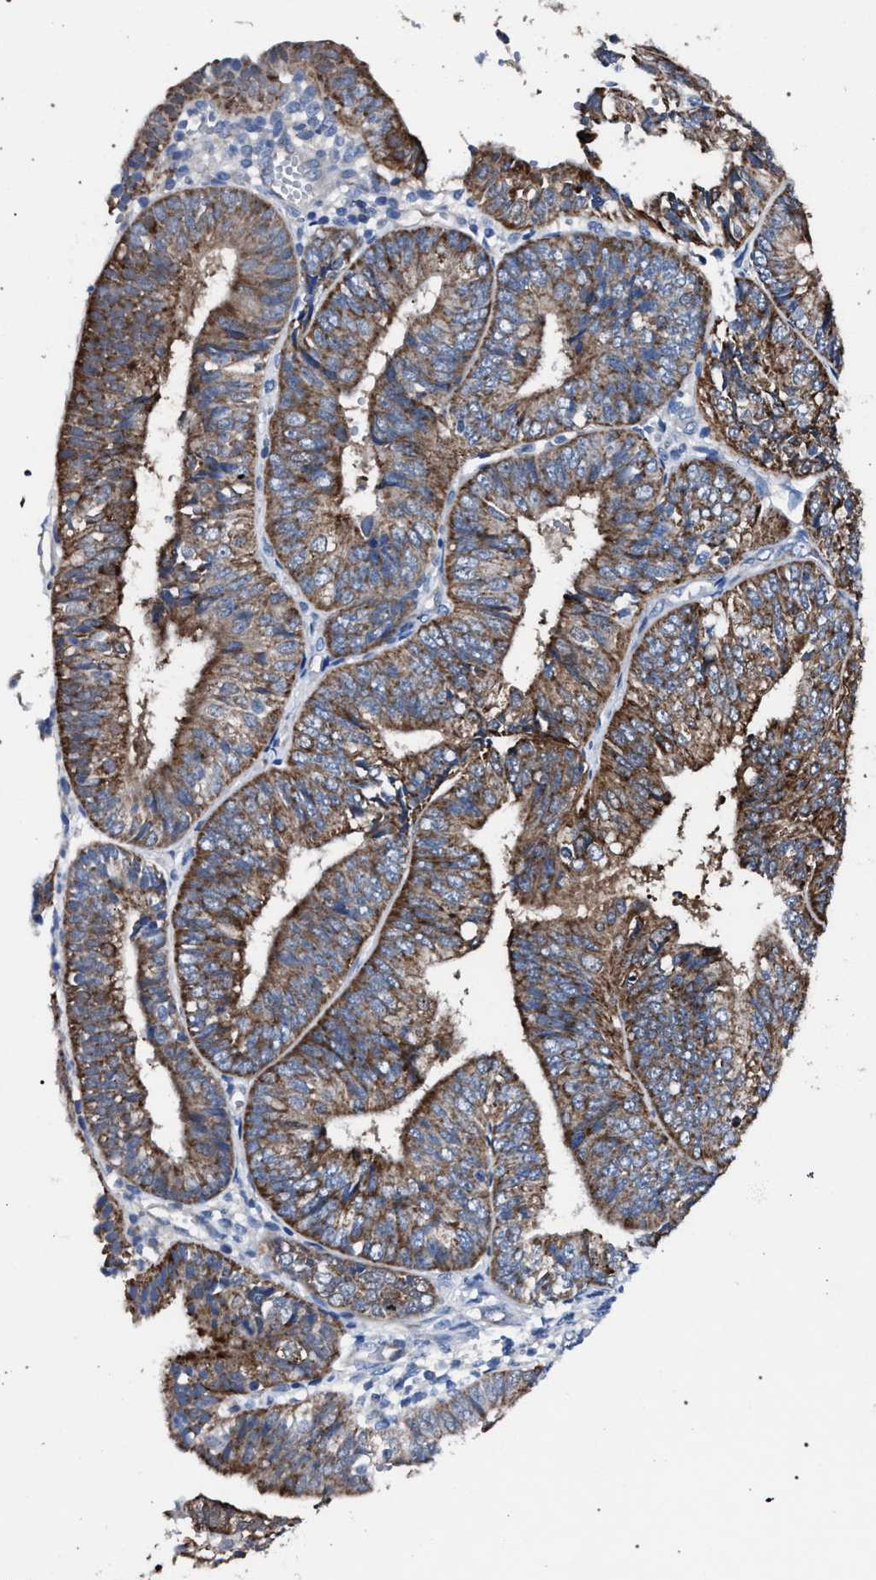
{"staining": {"intensity": "moderate", "quantity": ">75%", "location": "cytoplasmic/membranous"}, "tissue": "endometrial cancer", "cell_type": "Tumor cells", "image_type": "cancer", "snomed": [{"axis": "morphology", "description": "Adenocarcinoma, NOS"}, {"axis": "topography", "description": "Endometrium"}], "caption": "The image shows immunohistochemical staining of adenocarcinoma (endometrial). There is moderate cytoplasmic/membranous positivity is appreciated in about >75% of tumor cells.", "gene": "CRYZ", "patient": {"sex": "female", "age": 58}}